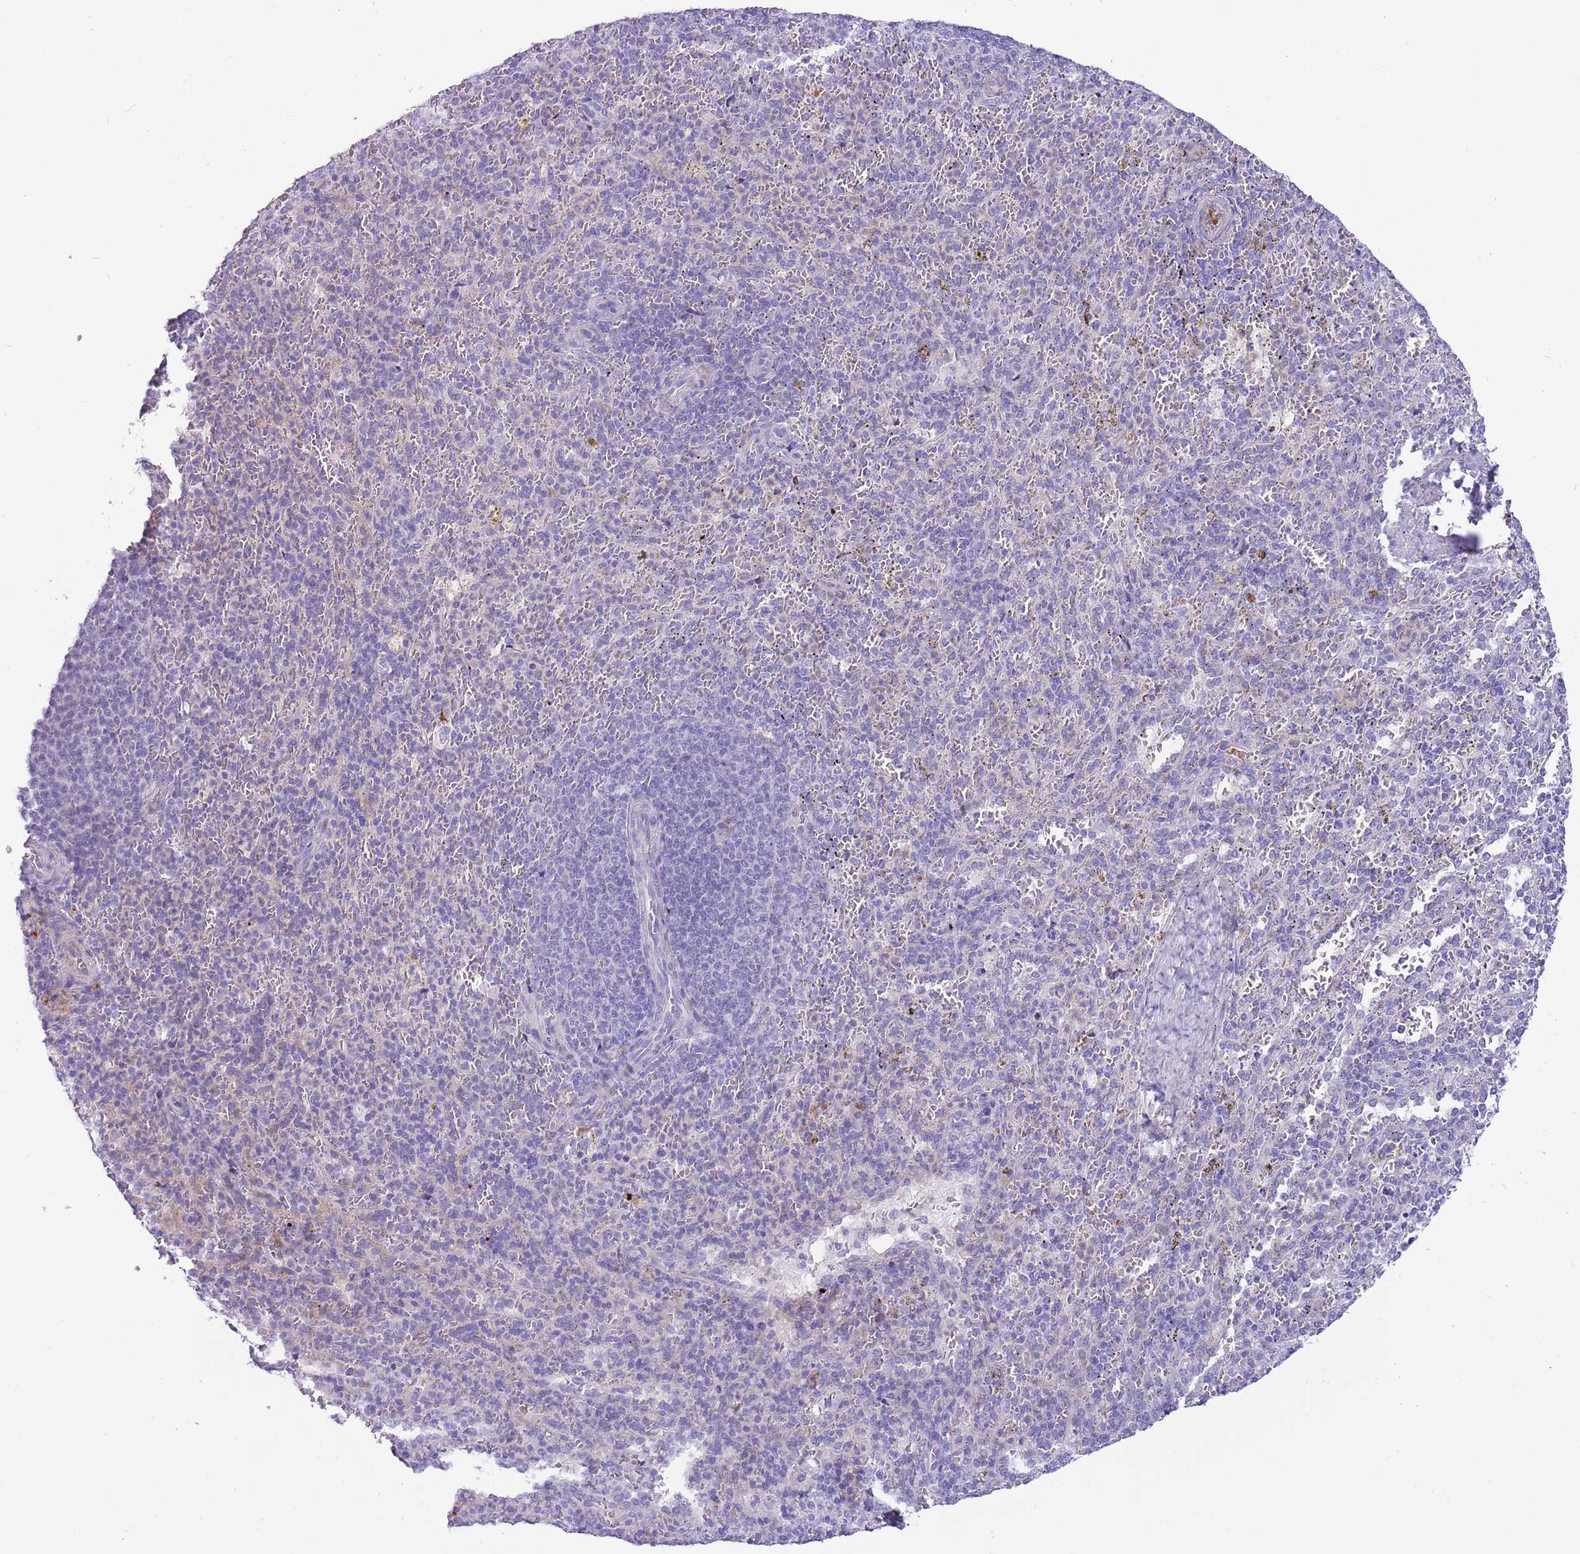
{"staining": {"intensity": "negative", "quantity": "none", "location": "none"}, "tissue": "spleen", "cell_type": "Cells in red pulp", "image_type": "normal", "snomed": [{"axis": "morphology", "description": "Normal tissue, NOS"}, {"axis": "topography", "description": "Spleen"}], "caption": "DAB immunohistochemical staining of unremarkable spleen reveals no significant positivity in cells in red pulp. (DAB IHC visualized using brightfield microscopy, high magnification).", "gene": "LEPROTL1", "patient": {"sex": "female", "age": 21}}